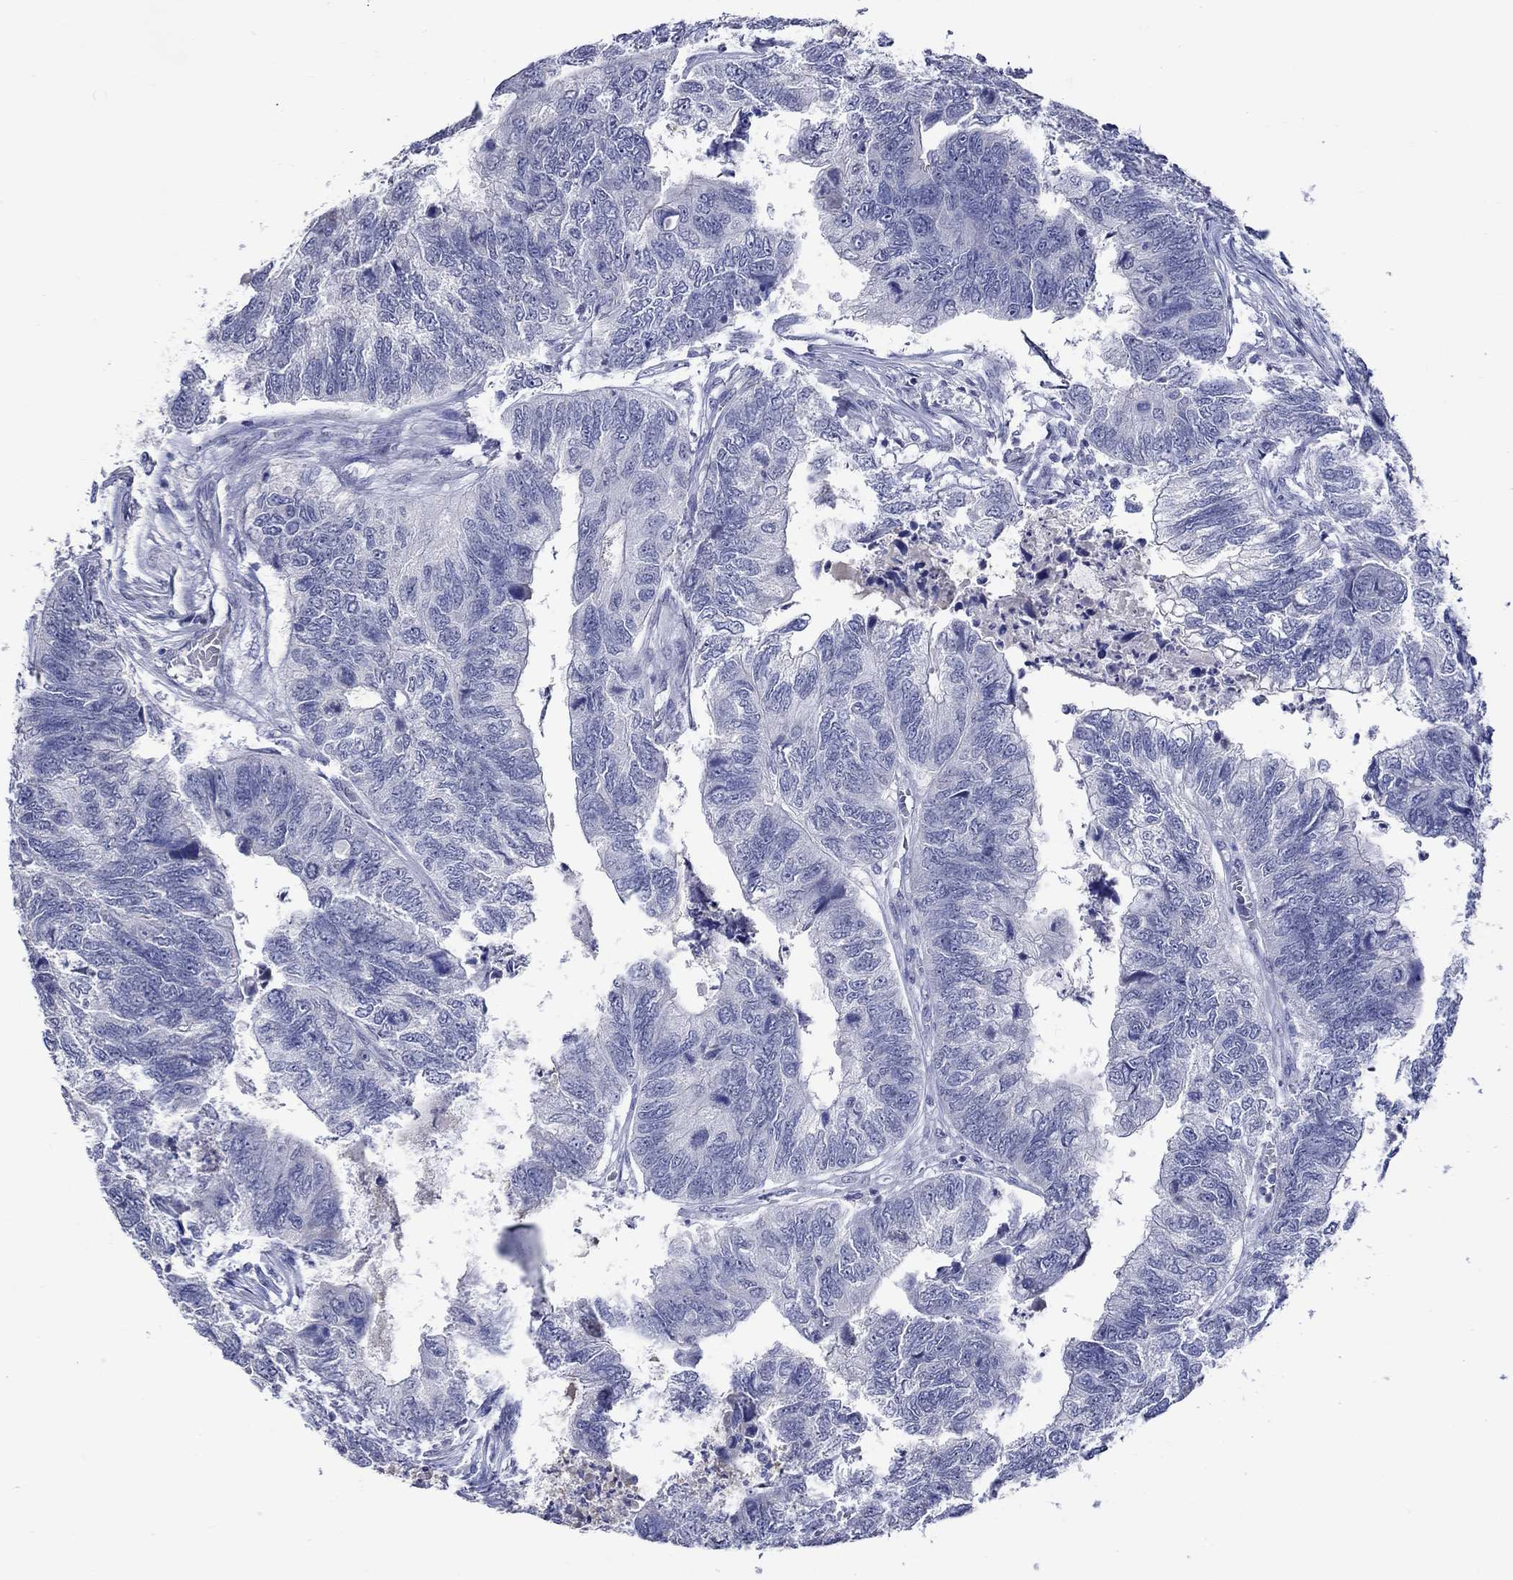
{"staining": {"intensity": "negative", "quantity": "none", "location": "none"}, "tissue": "colorectal cancer", "cell_type": "Tumor cells", "image_type": "cancer", "snomed": [{"axis": "morphology", "description": "Adenocarcinoma, NOS"}, {"axis": "topography", "description": "Colon"}], "caption": "This is an IHC micrograph of human colorectal adenocarcinoma. There is no positivity in tumor cells.", "gene": "CRYAB", "patient": {"sex": "female", "age": 67}}